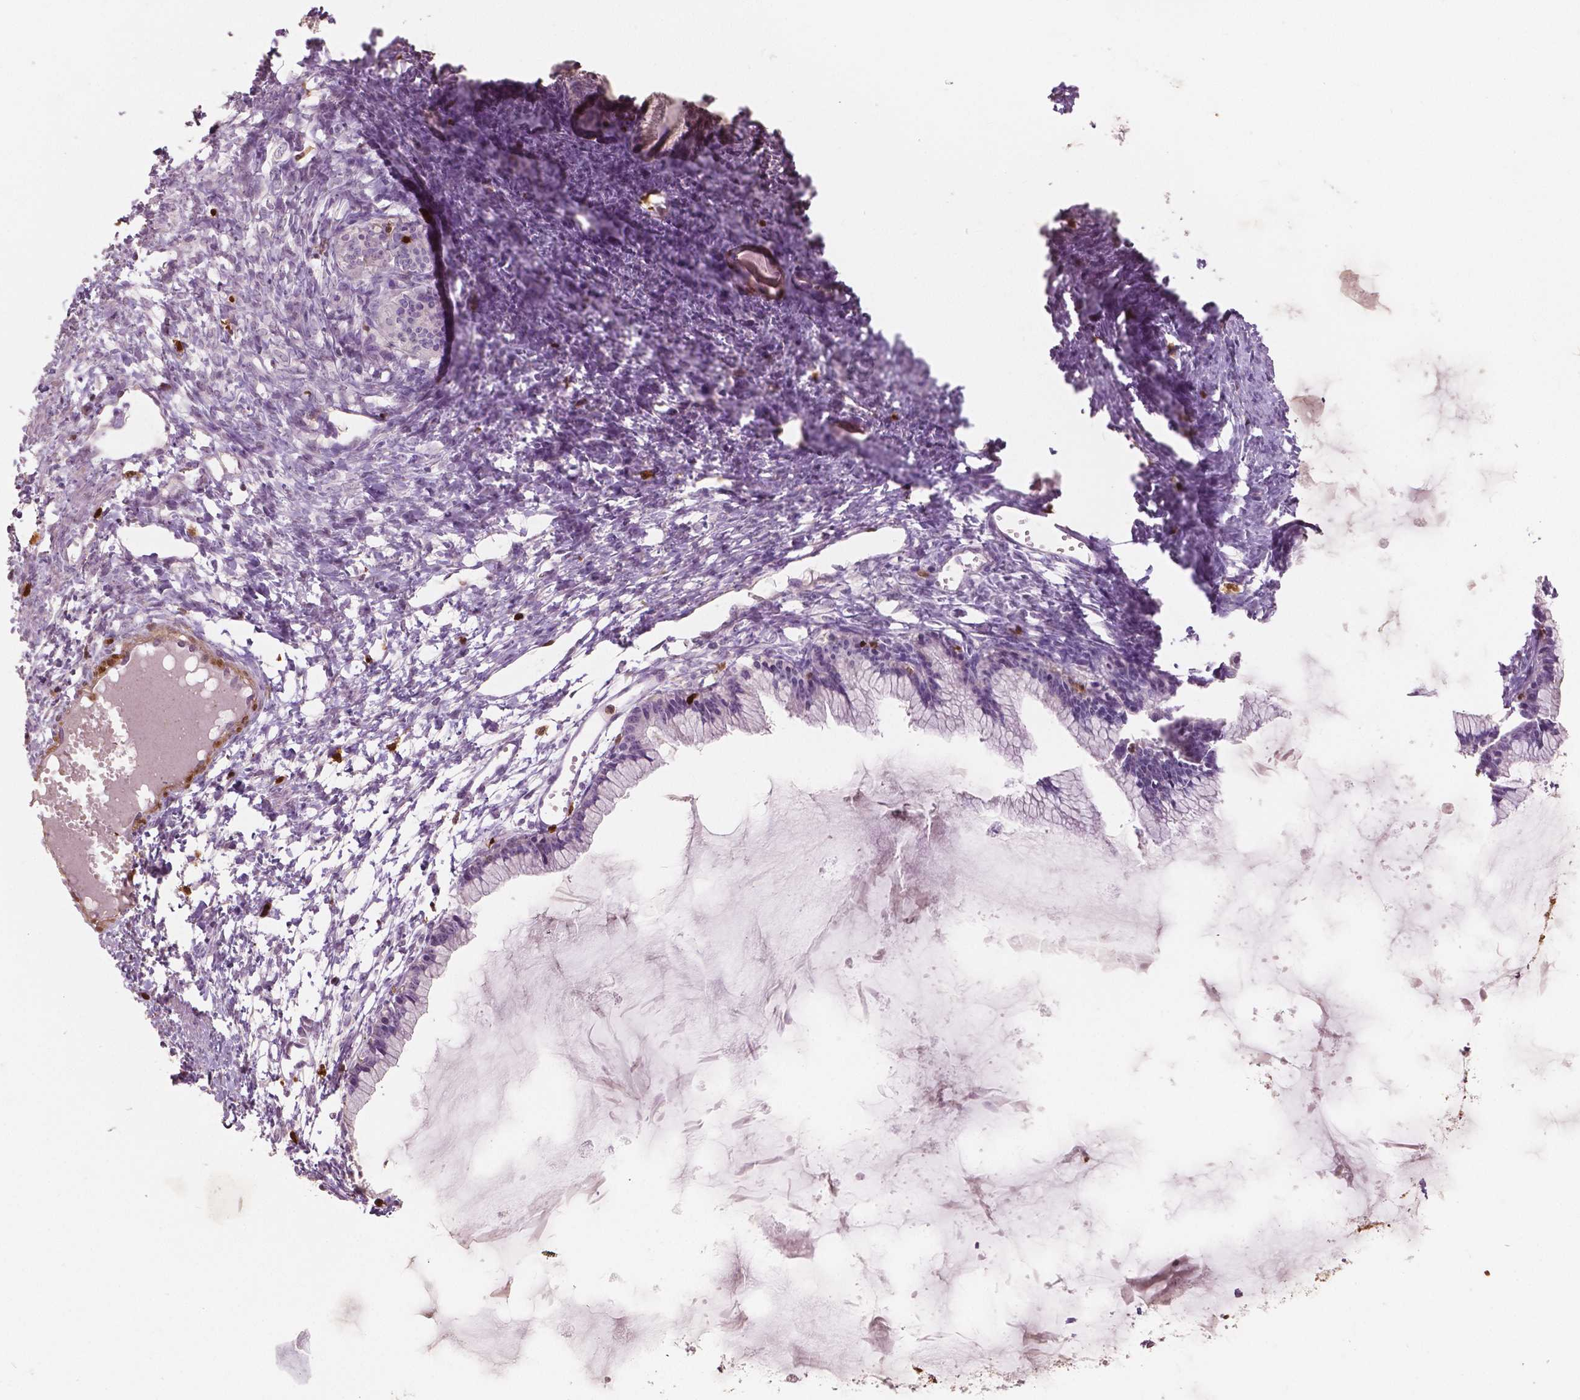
{"staining": {"intensity": "negative", "quantity": "none", "location": "none"}, "tissue": "ovarian cancer", "cell_type": "Tumor cells", "image_type": "cancer", "snomed": [{"axis": "morphology", "description": "Cystadenocarcinoma, mucinous, NOS"}, {"axis": "topography", "description": "Ovary"}], "caption": "Protein analysis of mucinous cystadenocarcinoma (ovarian) demonstrates no significant positivity in tumor cells.", "gene": "S100A4", "patient": {"sex": "female", "age": 41}}